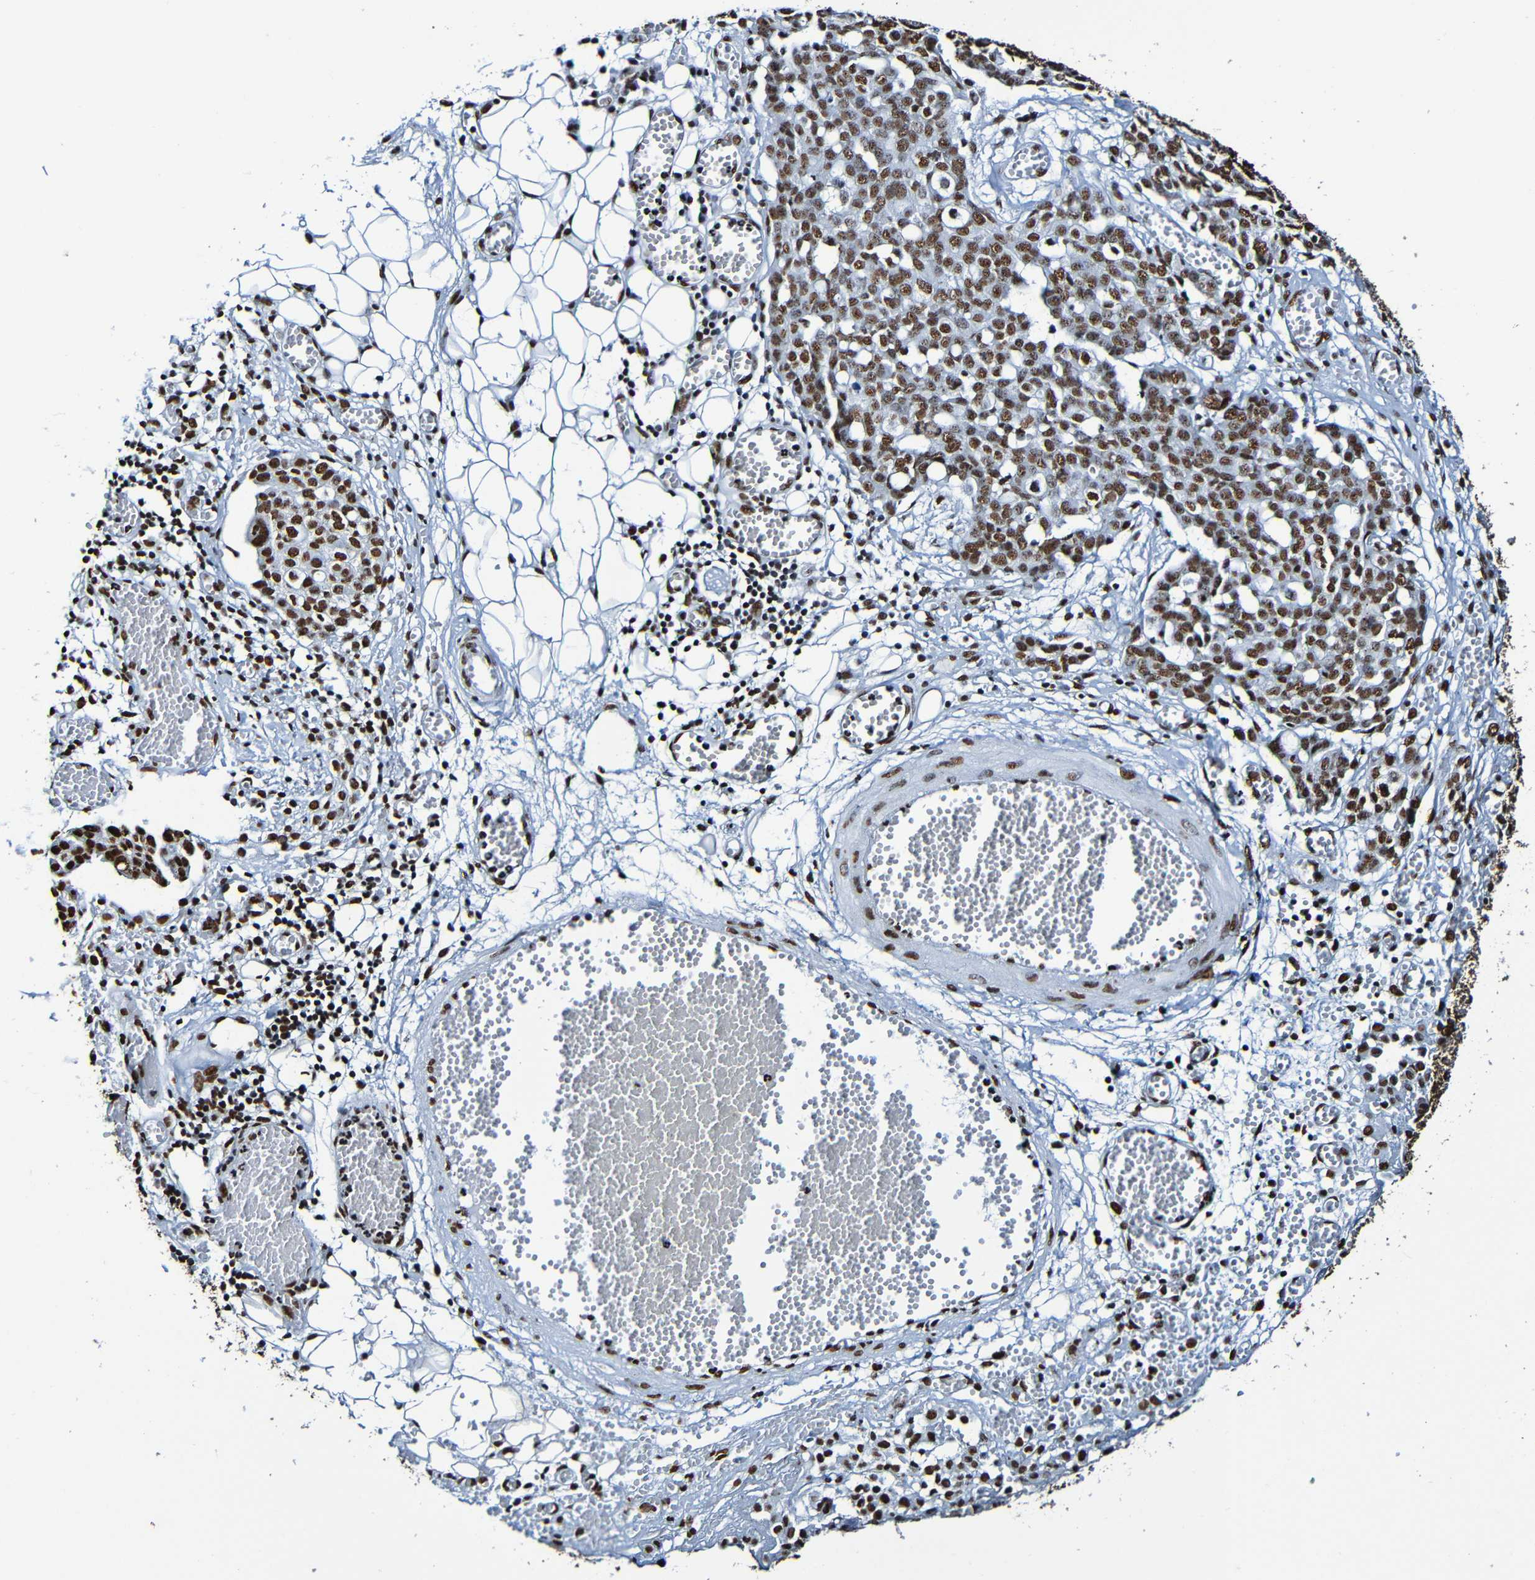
{"staining": {"intensity": "strong", "quantity": ">75%", "location": "nuclear"}, "tissue": "ovarian cancer", "cell_type": "Tumor cells", "image_type": "cancer", "snomed": [{"axis": "morphology", "description": "Cystadenocarcinoma, serous, NOS"}, {"axis": "topography", "description": "Soft tissue"}, {"axis": "topography", "description": "Ovary"}], "caption": "Ovarian serous cystadenocarcinoma stained with DAB immunohistochemistry (IHC) reveals high levels of strong nuclear expression in approximately >75% of tumor cells.", "gene": "SRSF3", "patient": {"sex": "female", "age": 57}}